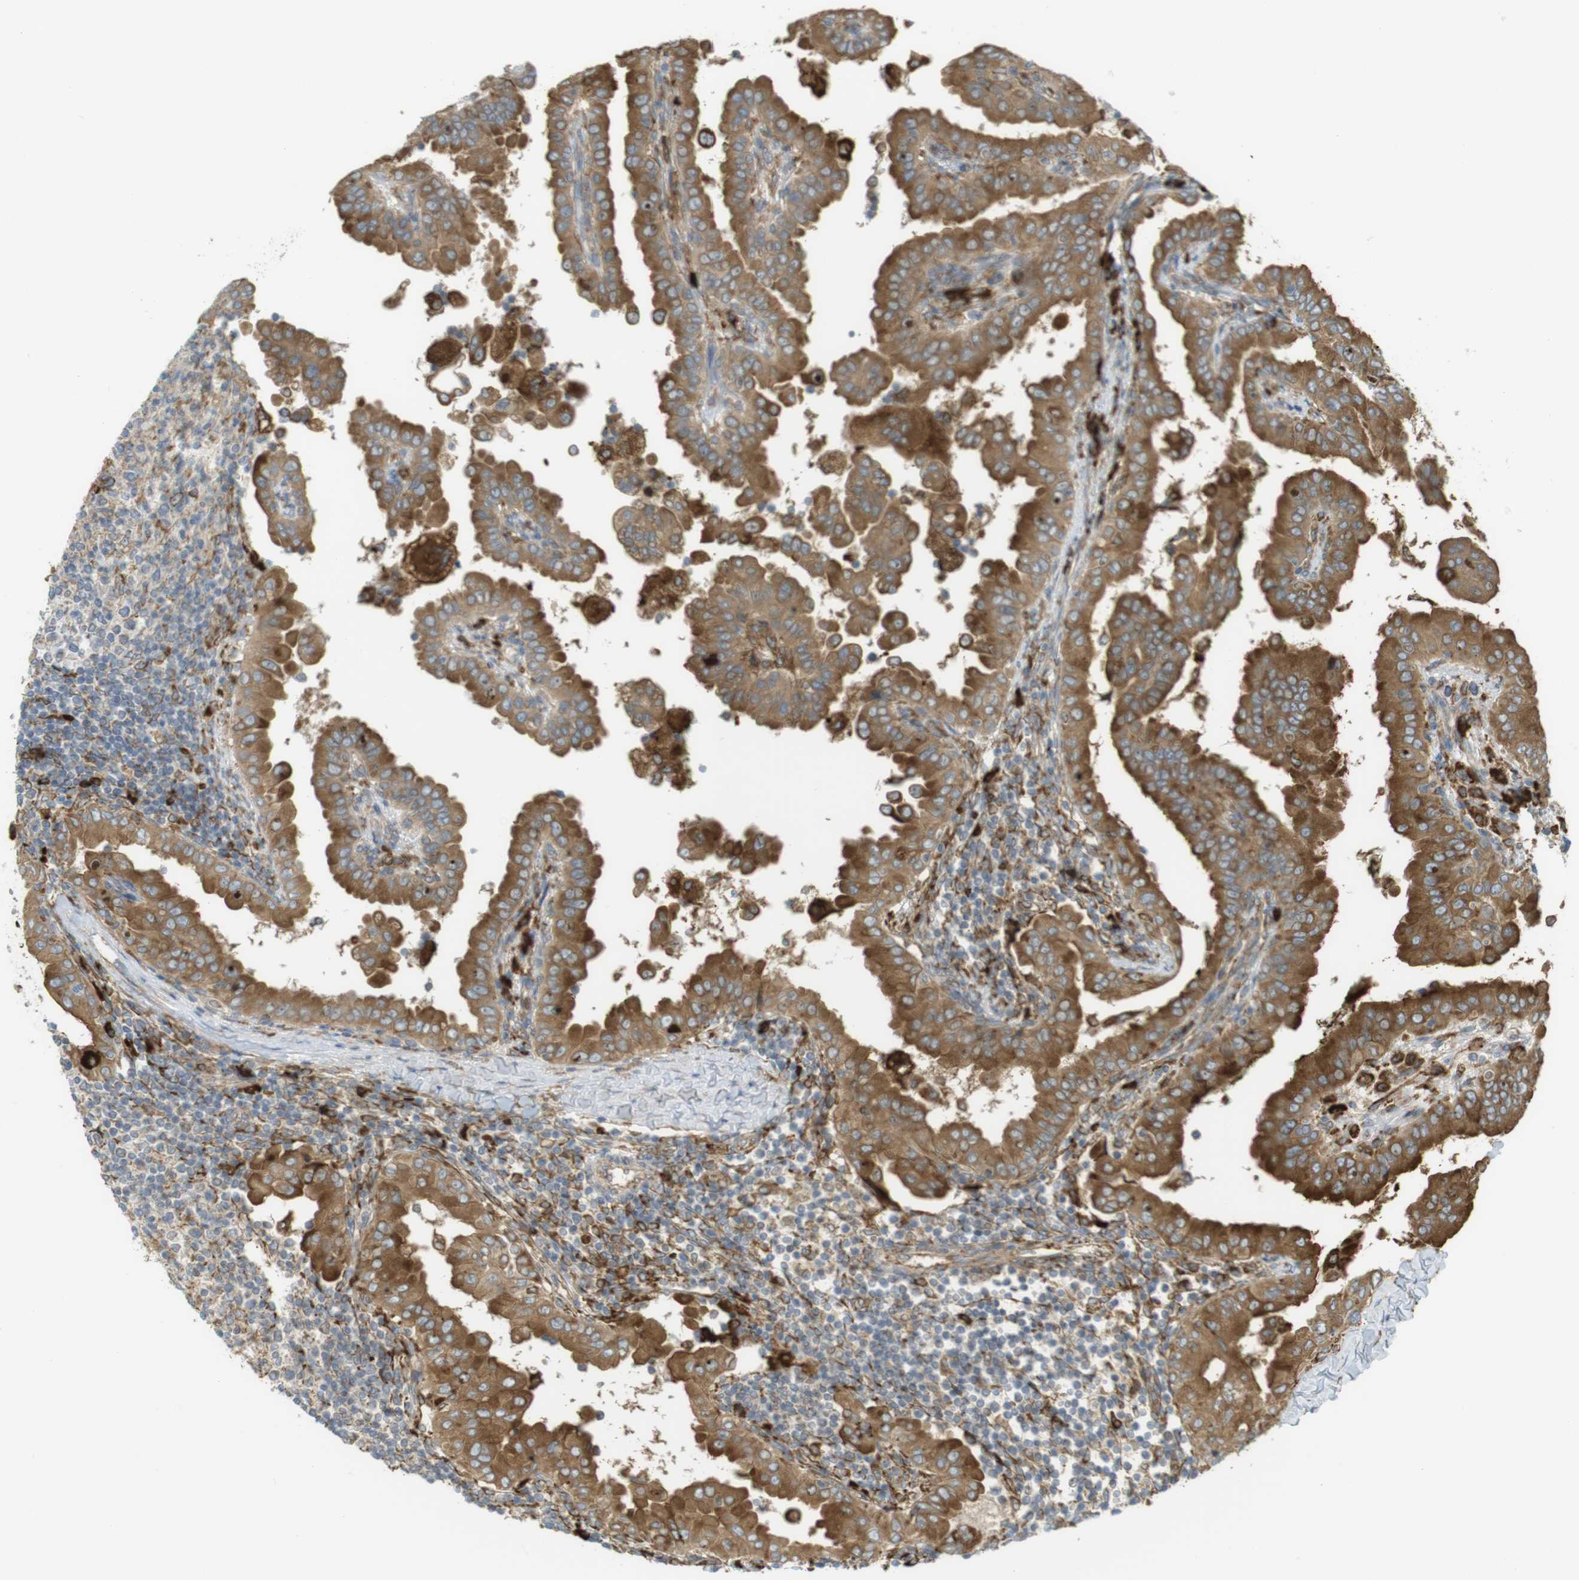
{"staining": {"intensity": "moderate", "quantity": ">75%", "location": "cytoplasmic/membranous"}, "tissue": "thyroid cancer", "cell_type": "Tumor cells", "image_type": "cancer", "snomed": [{"axis": "morphology", "description": "Papillary adenocarcinoma, NOS"}, {"axis": "topography", "description": "Thyroid gland"}], "caption": "Immunohistochemical staining of human papillary adenocarcinoma (thyroid) exhibits medium levels of moderate cytoplasmic/membranous protein expression in approximately >75% of tumor cells.", "gene": "MBOAT2", "patient": {"sex": "male", "age": 33}}